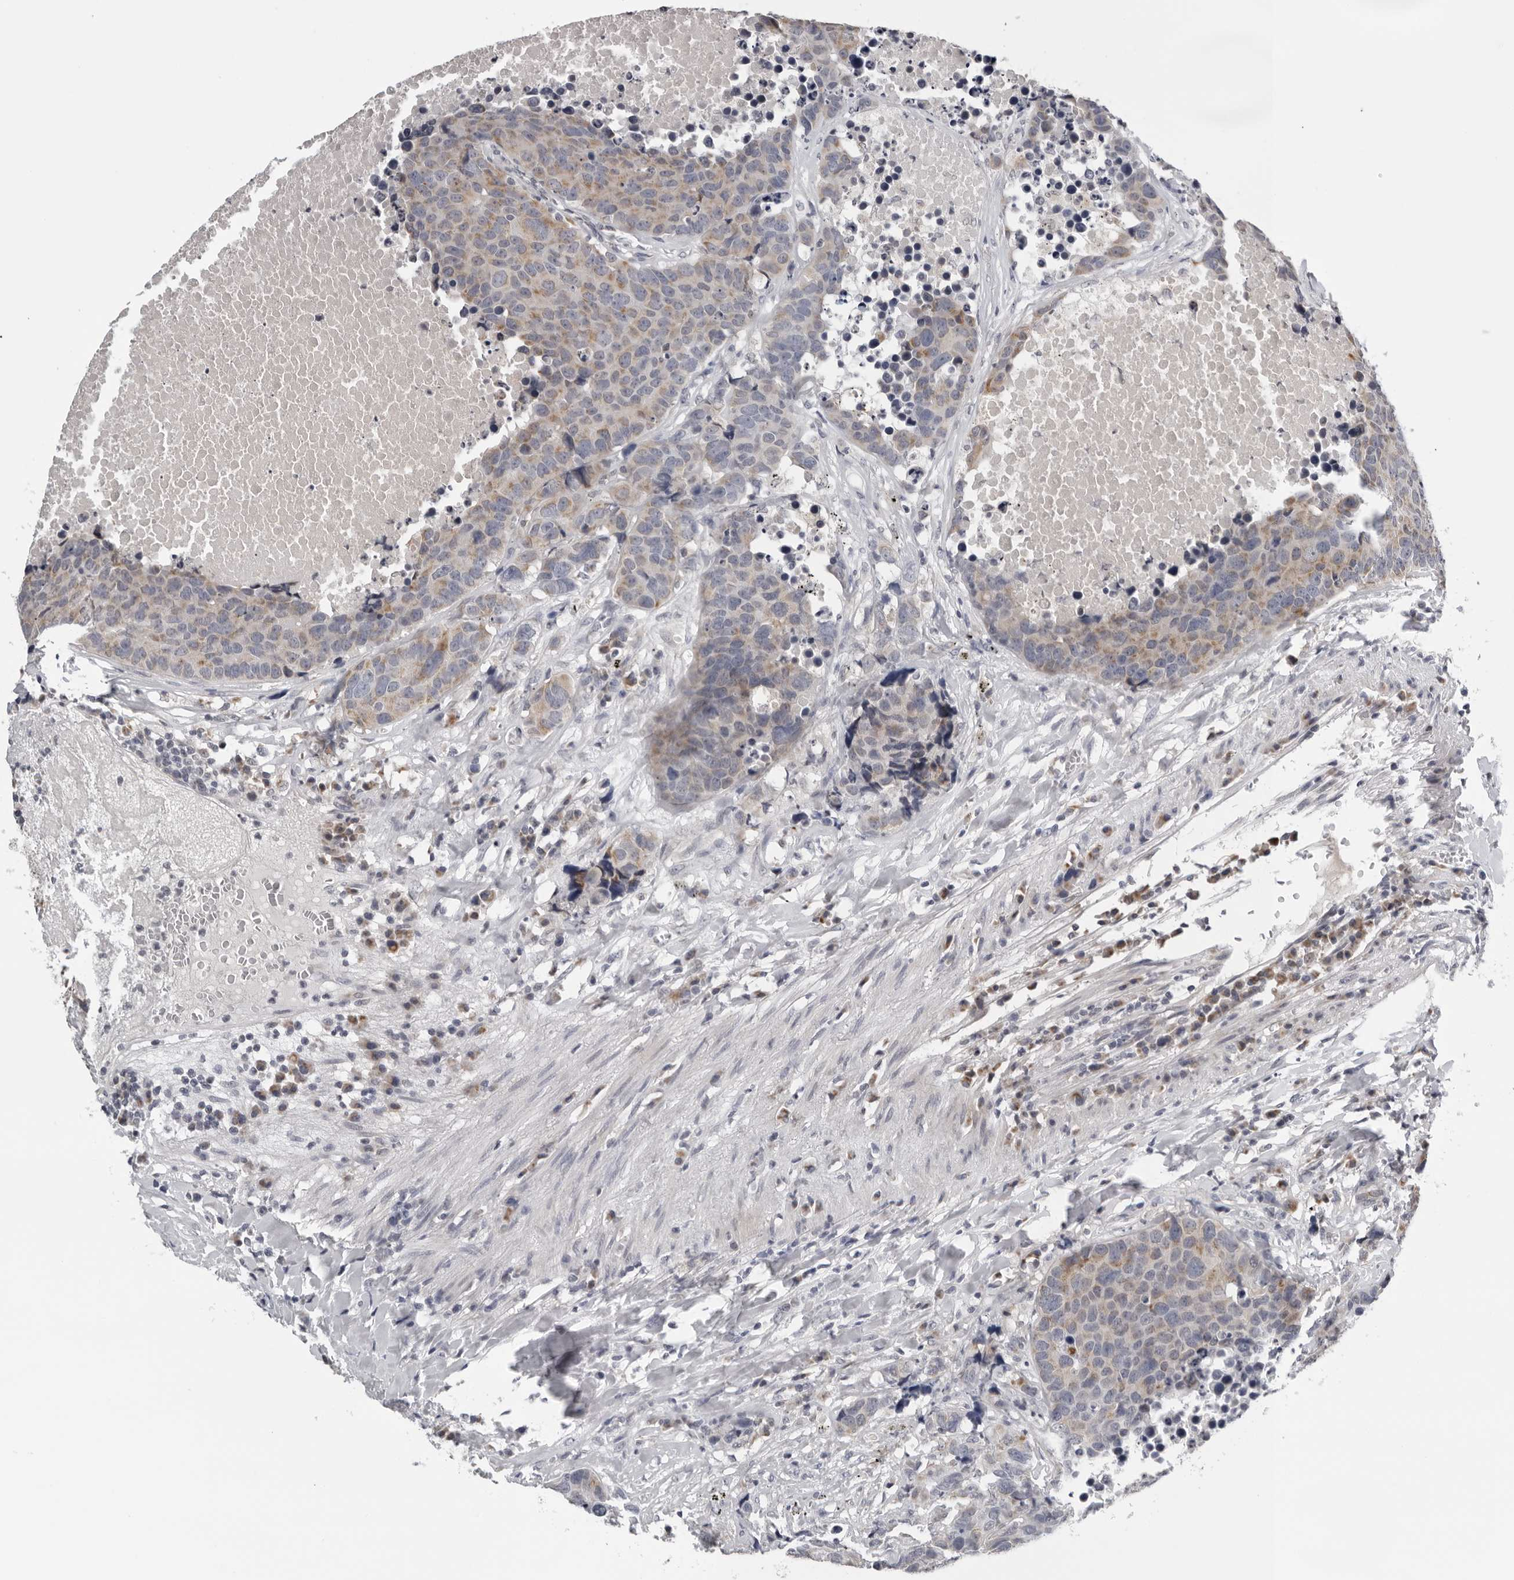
{"staining": {"intensity": "weak", "quantity": "25%-75%", "location": "cytoplasmic/membranous"}, "tissue": "carcinoid", "cell_type": "Tumor cells", "image_type": "cancer", "snomed": [{"axis": "morphology", "description": "Carcinoid, malignant, NOS"}, {"axis": "topography", "description": "Lung"}], "caption": "The immunohistochemical stain shows weak cytoplasmic/membranous expression in tumor cells of carcinoid tissue. (DAB (3,3'-diaminobenzidine) IHC, brown staining for protein, blue staining for nuclei).", "gene": "CPT2", "patient": {"sex": "male", "age": 60}}